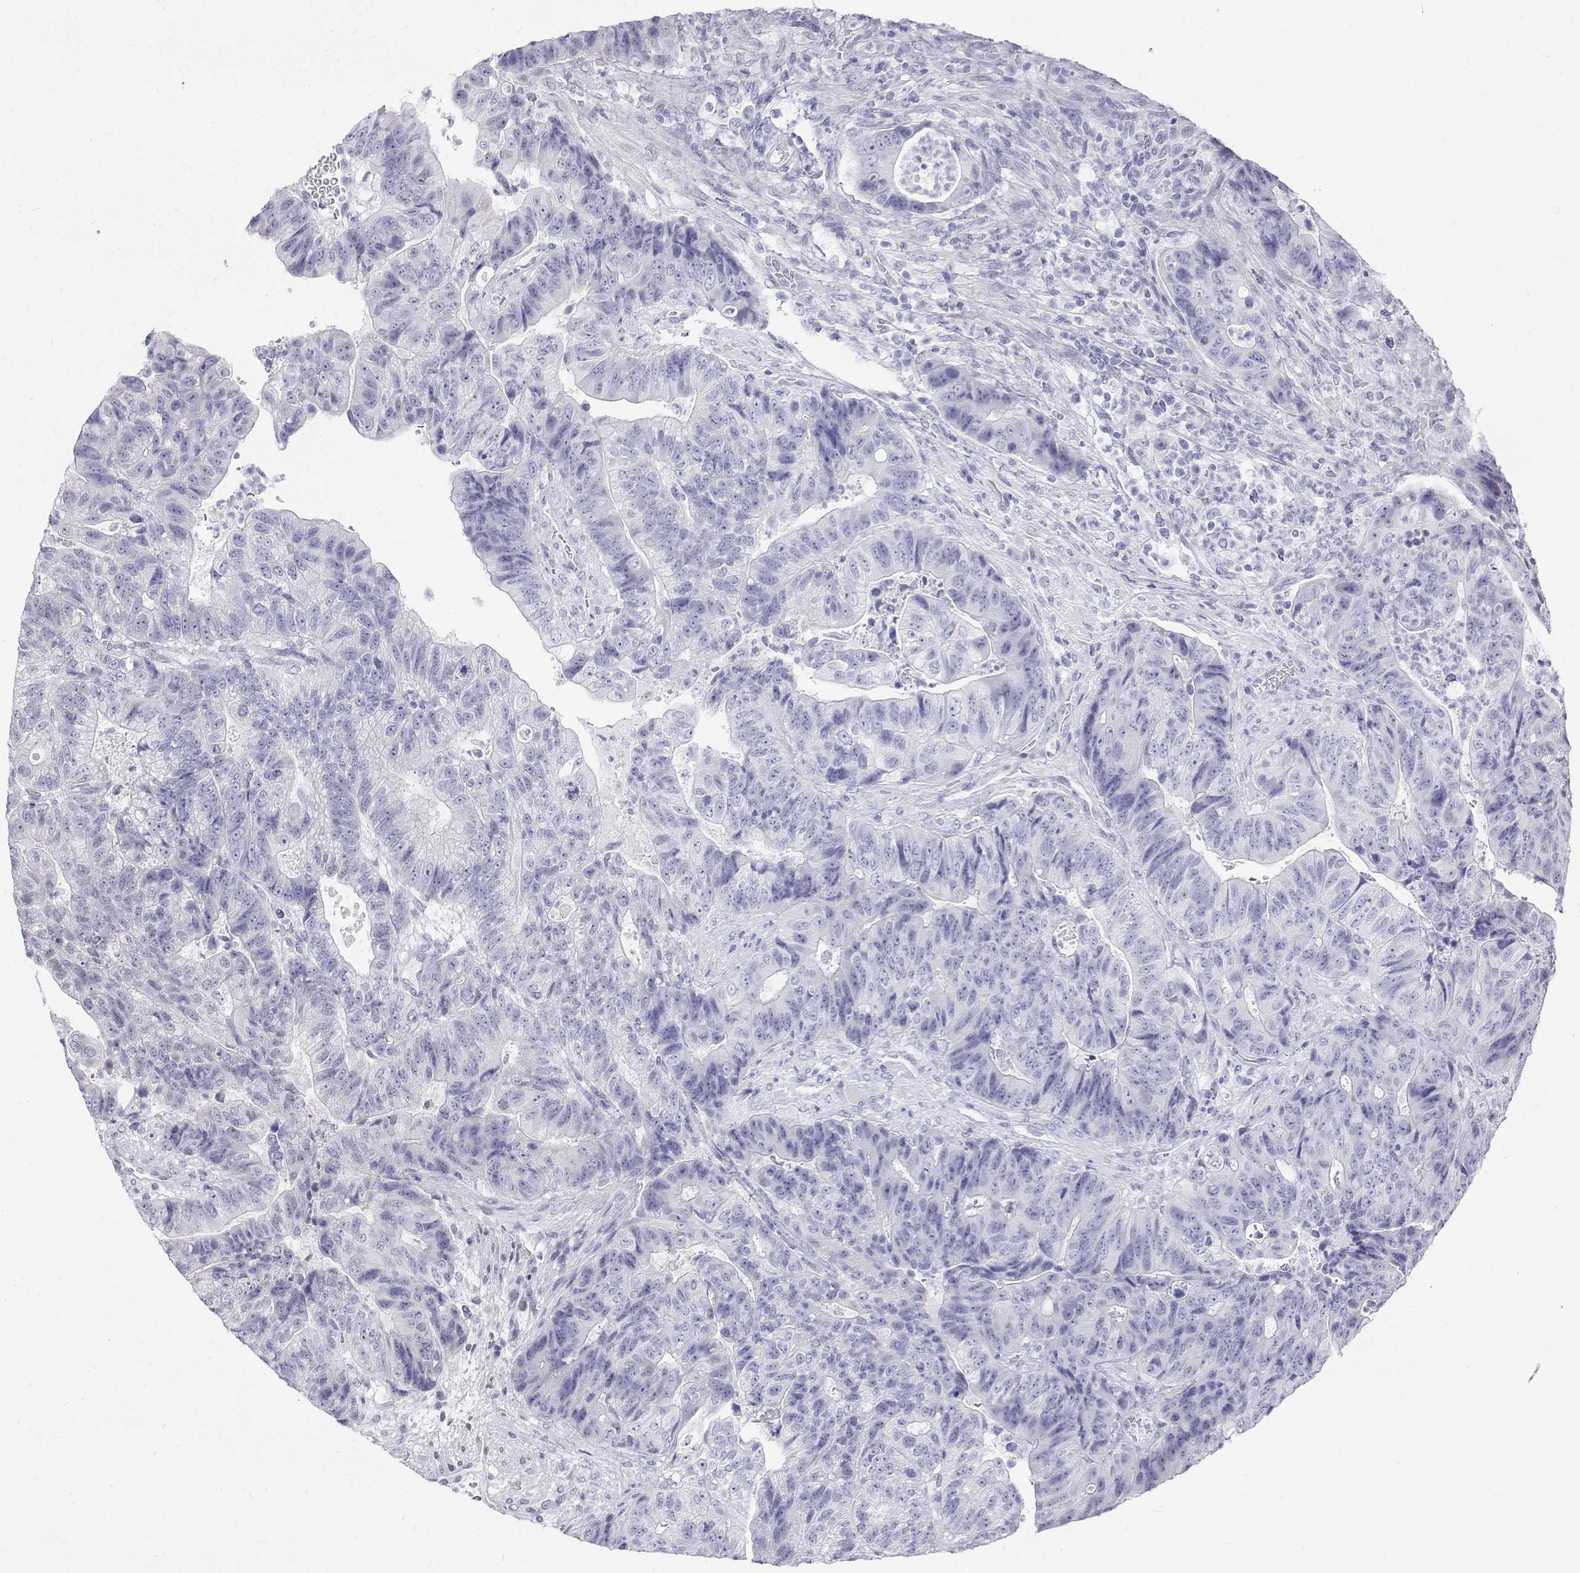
{"staining": {"intensity": "negative", "quantity": "none", "location": "none"}, "tissue": "colorectal cancer", "cell_type": "Tumor cells", "image_type": "cancer", "snomed": [{"axis": "morphology", "description": "Normal tissue, NOS"}, {"axis": "morphology", "description": "Adenocarcinoma, NOS"}, {"axis": "topography", "description": "Colon"}], "caption": "A photomicrograph of colorectal cancer (adenocarcinoma) stained for a protein shows no brown staining in tumor cells.", "gene": "ZNF532", "patient": {"sex": "female", "age": 48}}